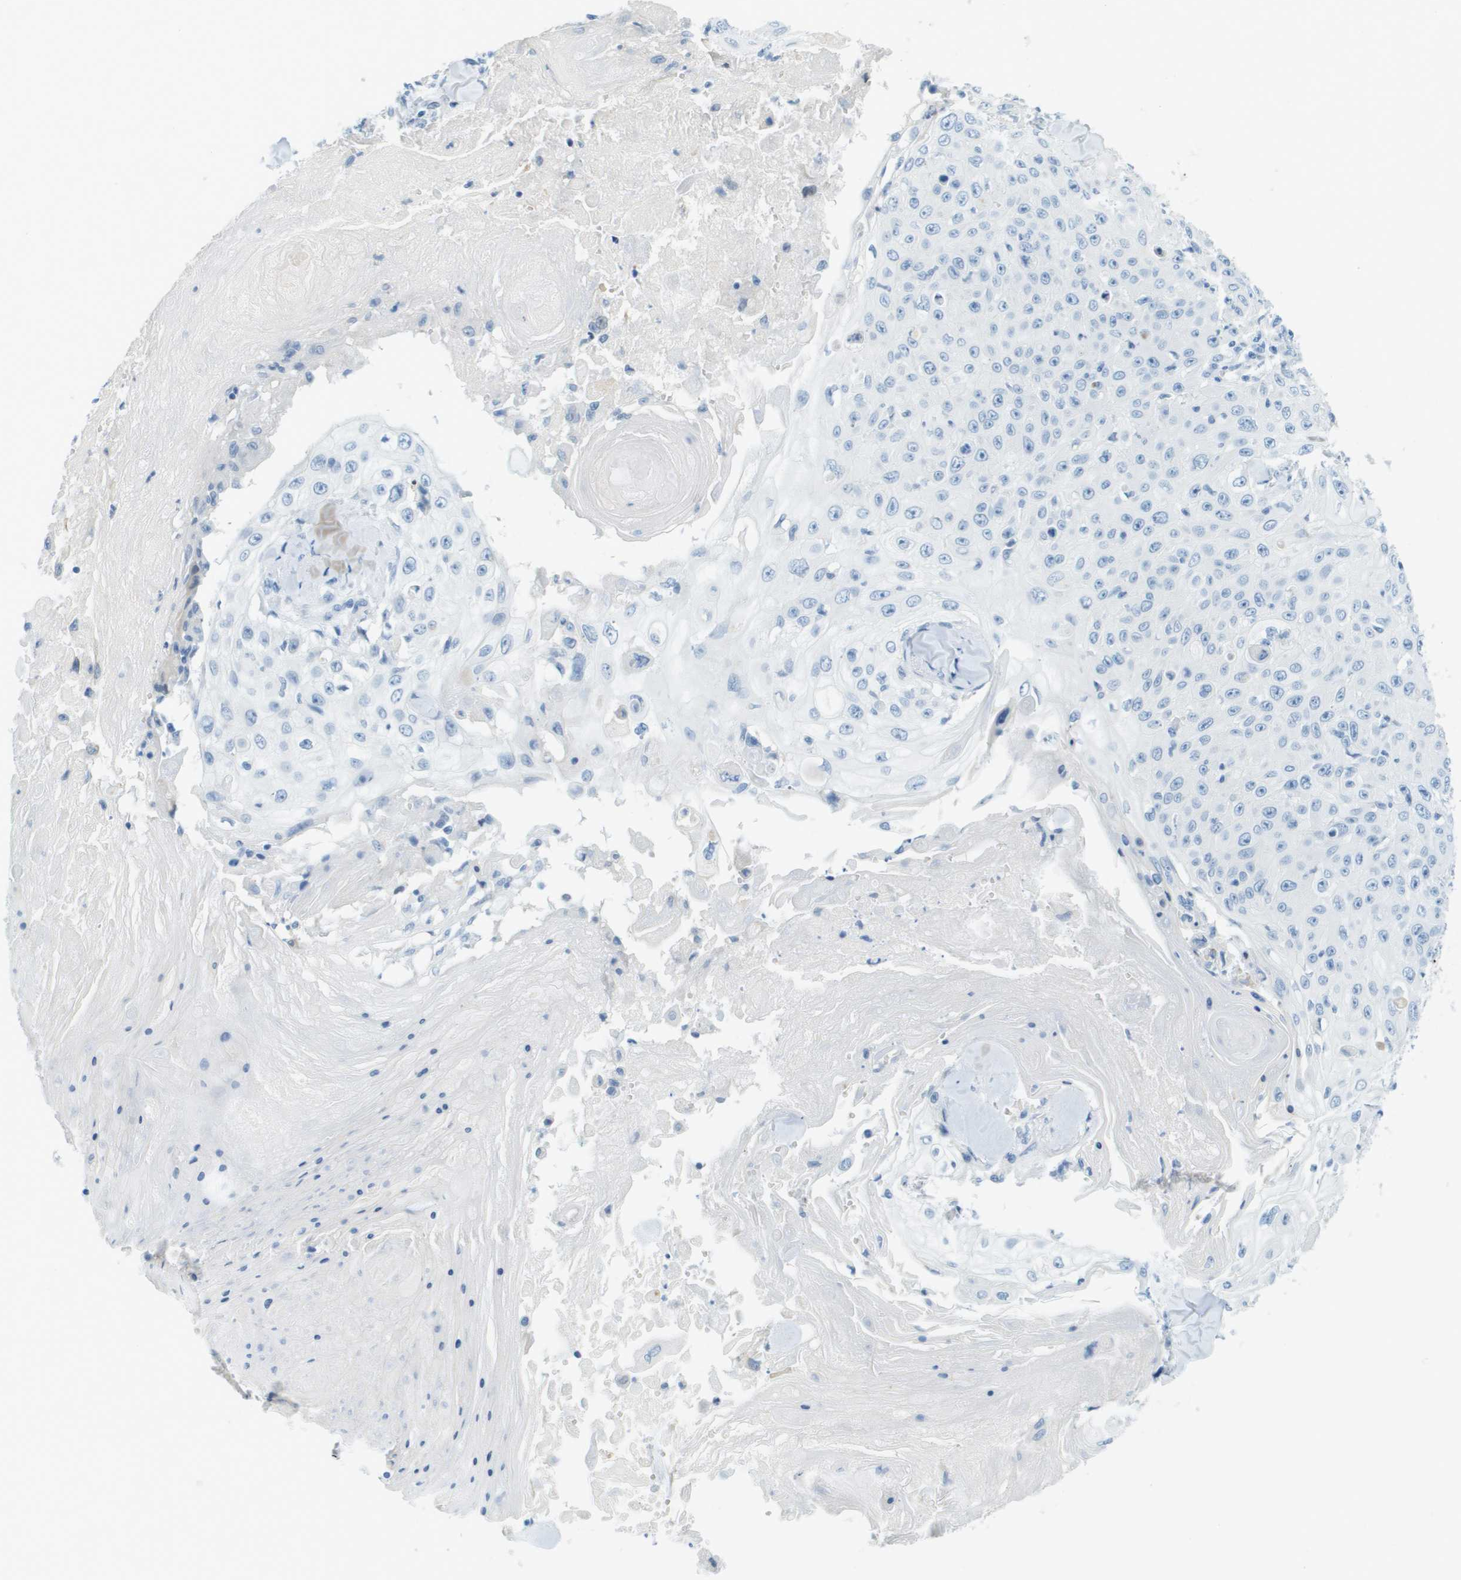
{"staining": {"intensity": "negative", "quantity": "none", "location": "none"}, "tissue": "skin cancer", "cell_type": "Tumor cells", "image_type": "cancer", "snomed": [{"axis": "morphology", "description": "Squamous cell carcinoma, NOS"}, {"axis": "topography", "description": "Skin"}], "caption": "The immunohistochemistry (IHC) photomicrograph has no significant expression in tumor cells of skin squamous cell carcinoma tissue. (DAB IHC, high magnification).", "gene": "CDHR2", "patient": {"sex": "male", "age": 86}}